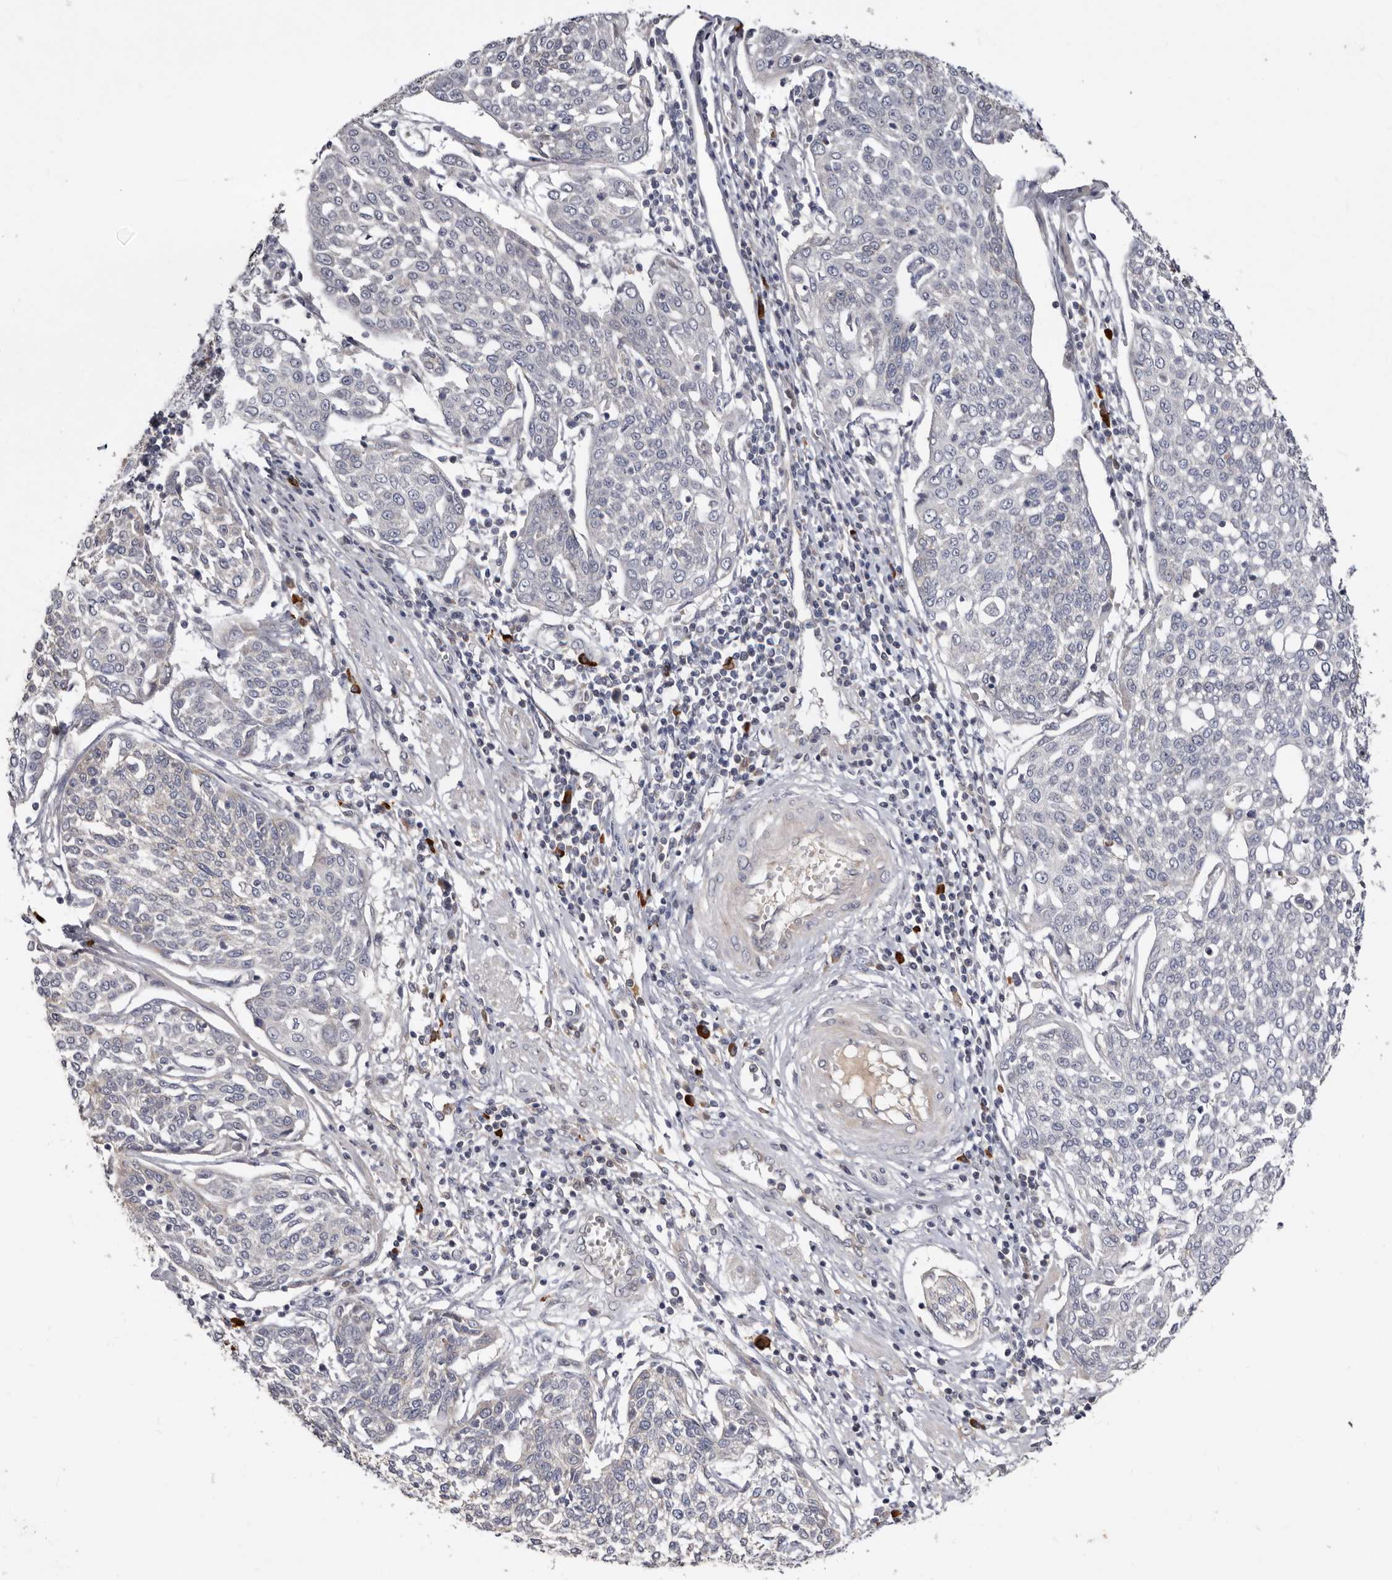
{"staining": {"intensity": "negative", "quantity": "none", "location": "none"}, "tissue": "cervical cancer", "cell_type": "Tumor cells", "image_type": "cancer", "snomed": [{"axis": "morphology", "description": "Squamous cell carcinoma, NOS"}, {"axis": "topography", "description": "Cervix"}], "caption": "Cervical squamous cell carcinoma stained for a protein using immunohistochemistry (IHC) displays no positivity tumor cells.", "gene": "SPTA1", "patient": {"sex": "female", "age": 34}}